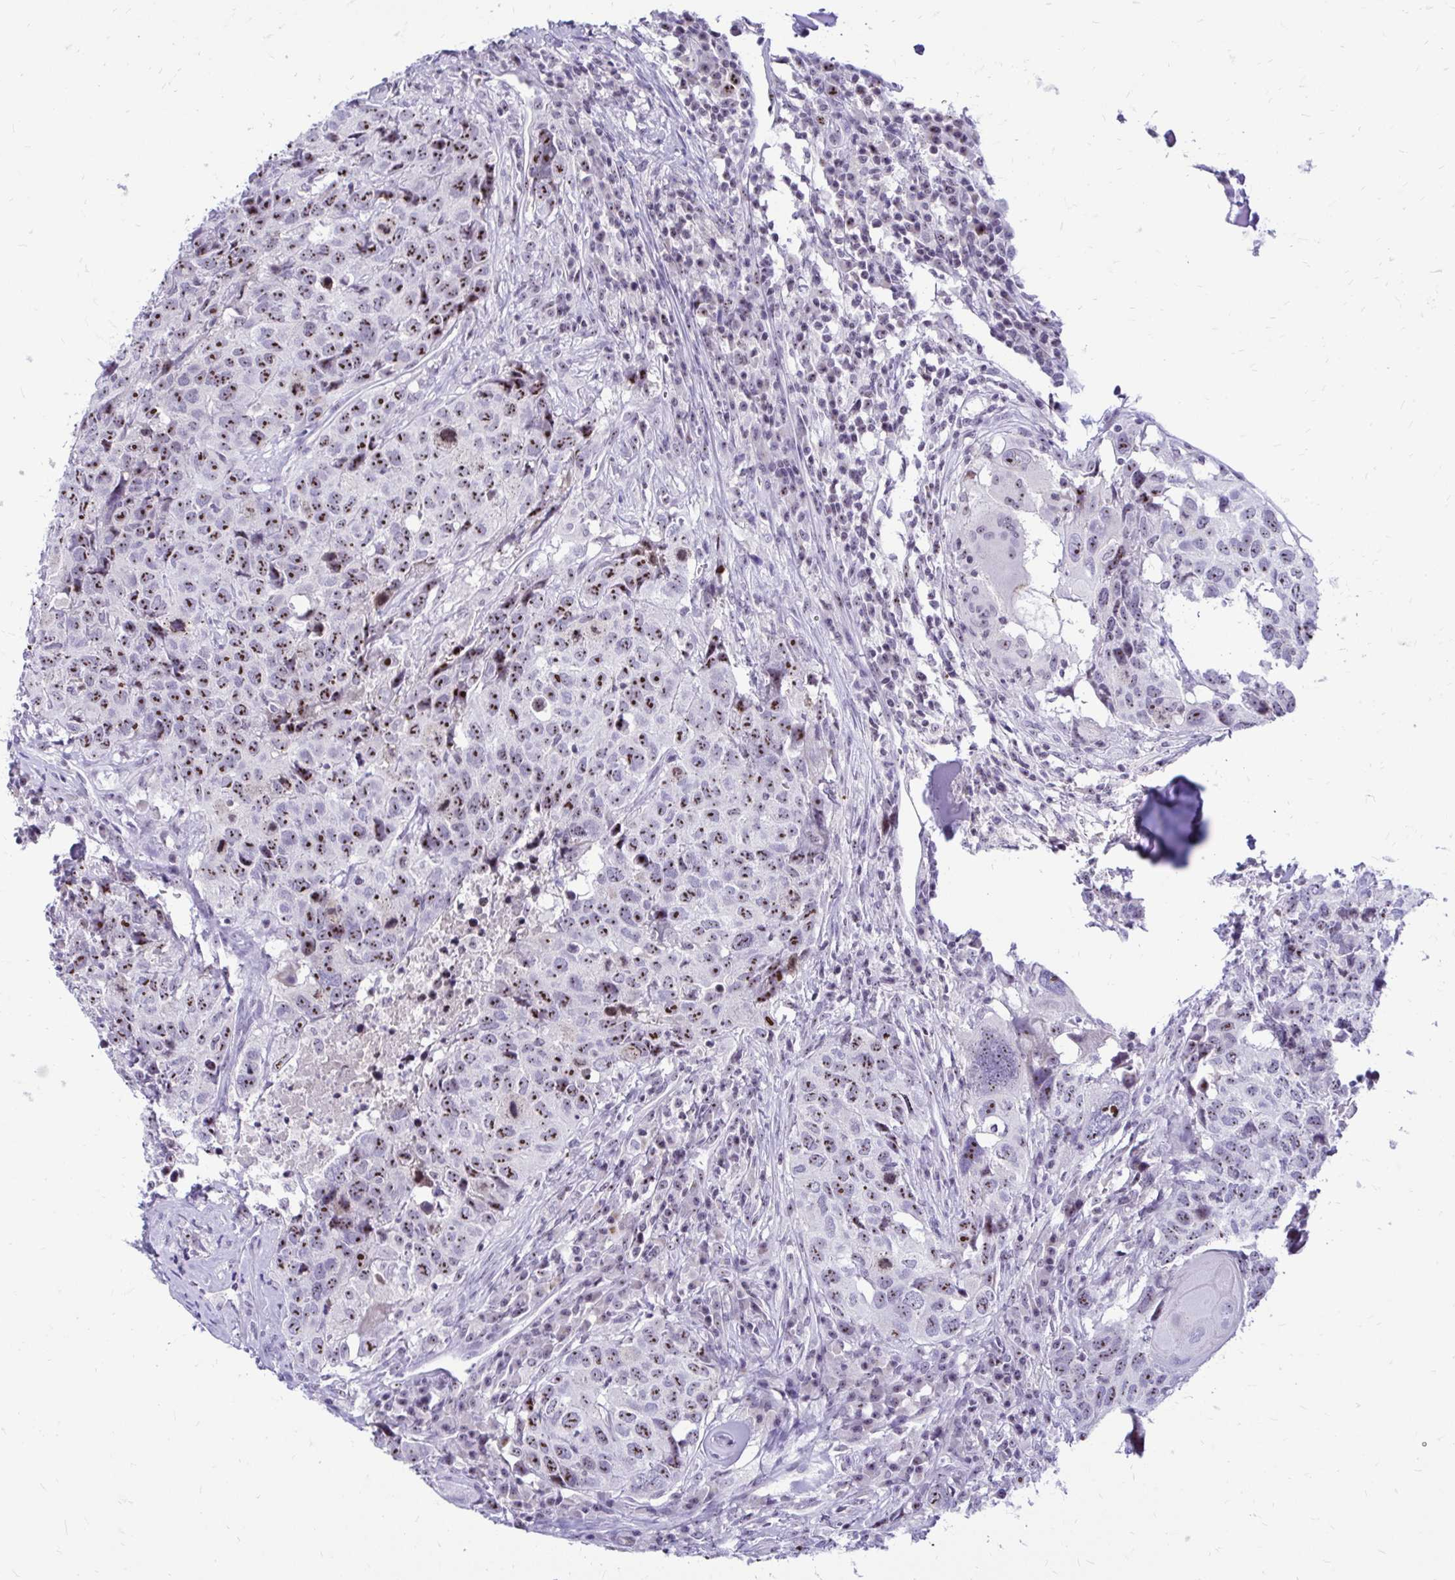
{"staining": {"intensity": "moderate", "quantity": "25%-75%", "location": "nuclear"}, "tissue": "head and neck cancer", "cell_type": "Tumor cells", "image_type": "cancer", "snomed": [{"axis": "morphology", "description": "Normal tissue, NOS"}, {"axis": "morphology", "description": "Squamous cell carcinoma, NOS"}, {"axis": "topography", "description": "Skeletal muscle"}, {"axis": "topography", "description": "Vascular tissue"}, {"axis": "topography", "description": "Peripheral nerve tissue"}, {"axis": "topography", "description": "Head-Neck"}], "caption": "A brown stain shows moderate nuclear staining of a protein in human head and neck cancer tumor cells. (Stains: DAB in brown, nuclei in blue, Microscopy: brightfield microscopy at high magnification).", "gene": "NIFK", "patient": {"sex": "male", "age": 66}}